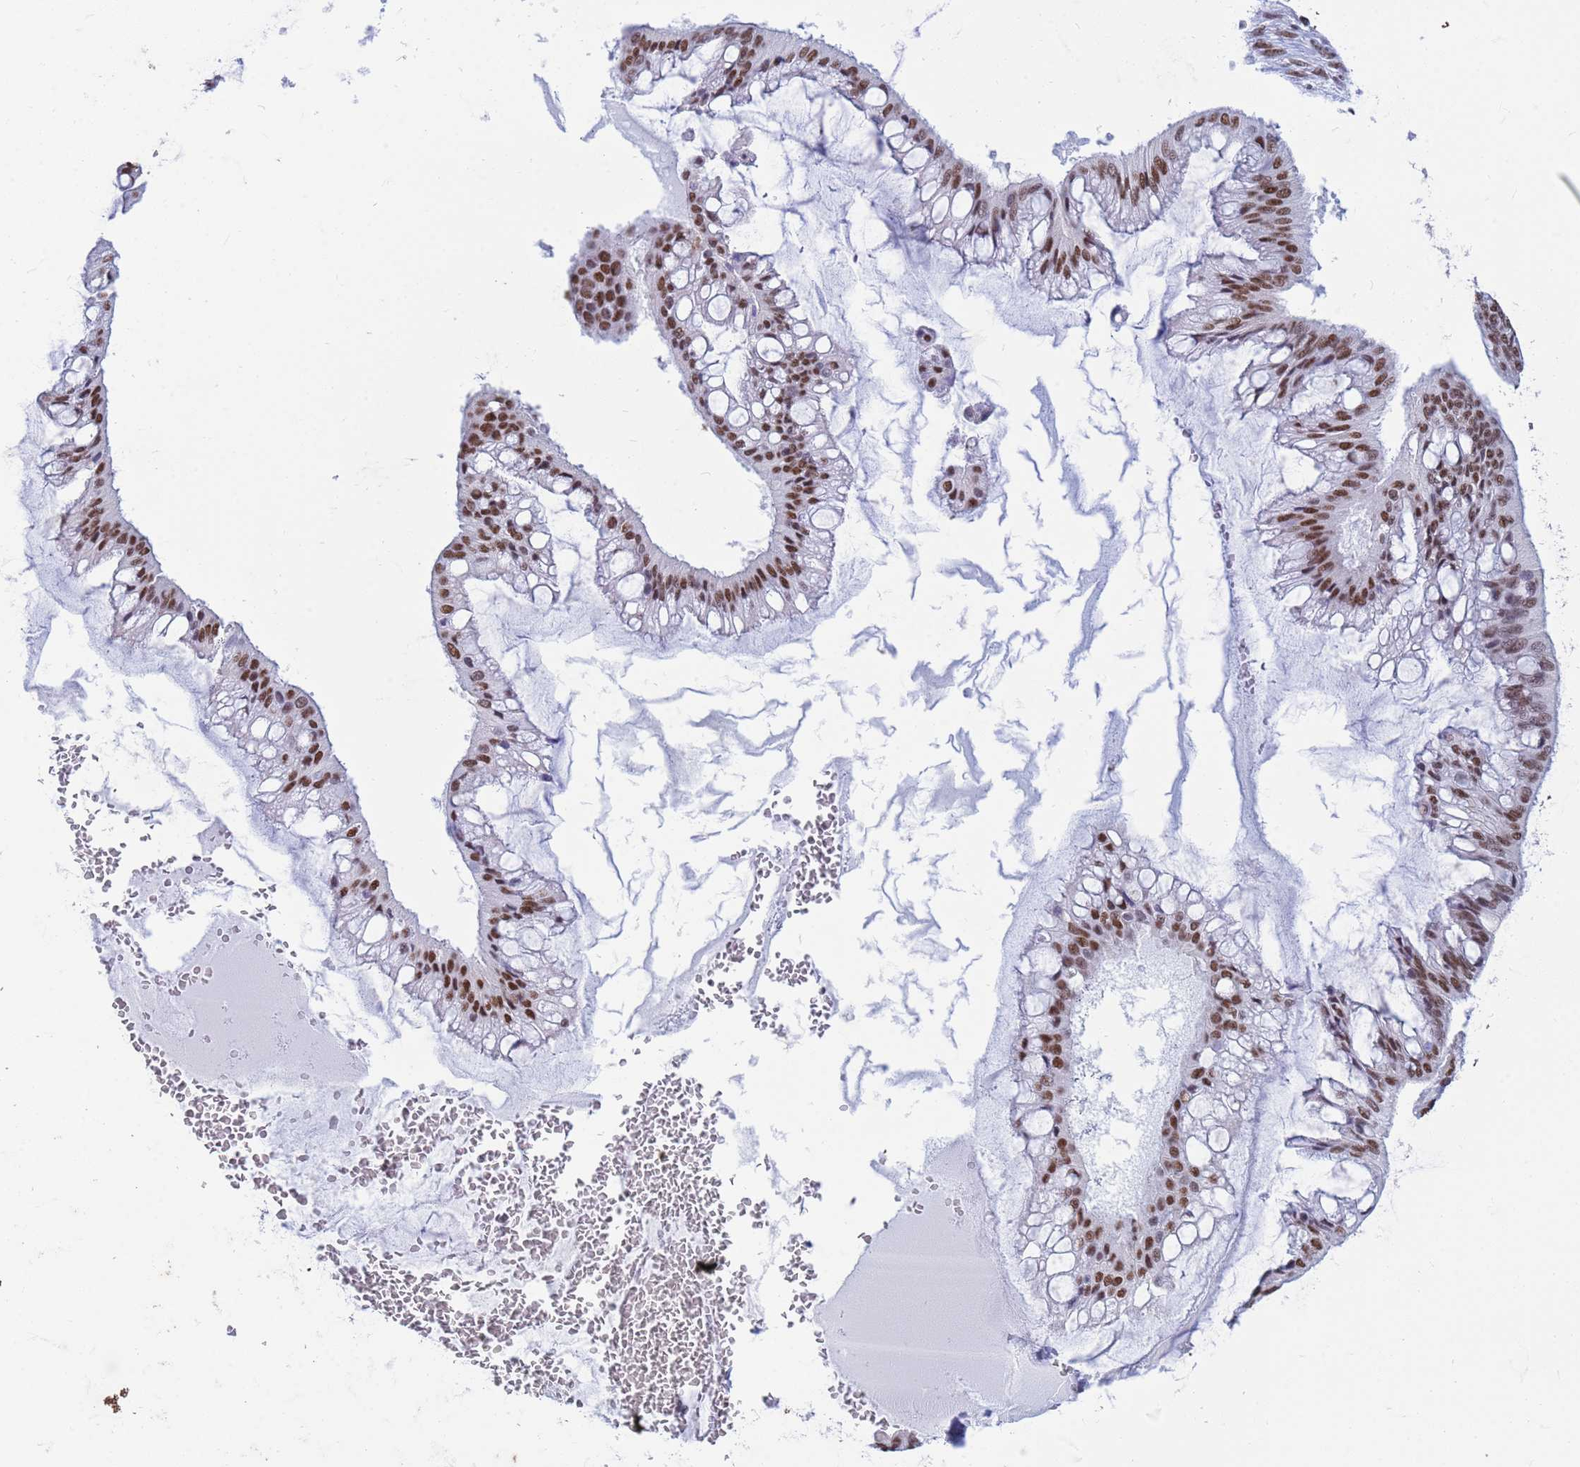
{"staining": {"intensity": "strong", "quantity": ">75%", "location": "nuclear"}, "tissue": "ovarian cancer", "cell_type": "Tumor cells", "image_type": "cancer", "snomed": [{"axis": "morphology", "description": "Cystadenocarcinoma, mucinous, NOS"}, {"axis": "topography", "description": "Ovary"}], "caption": "Immunohistochemical staining of ovarian cancer exhibits high levels of strong nuclear positivity in about >75% of tumor cells.", "gene": "FAM170B", "patient": {"sex": "female", "age": 73}}